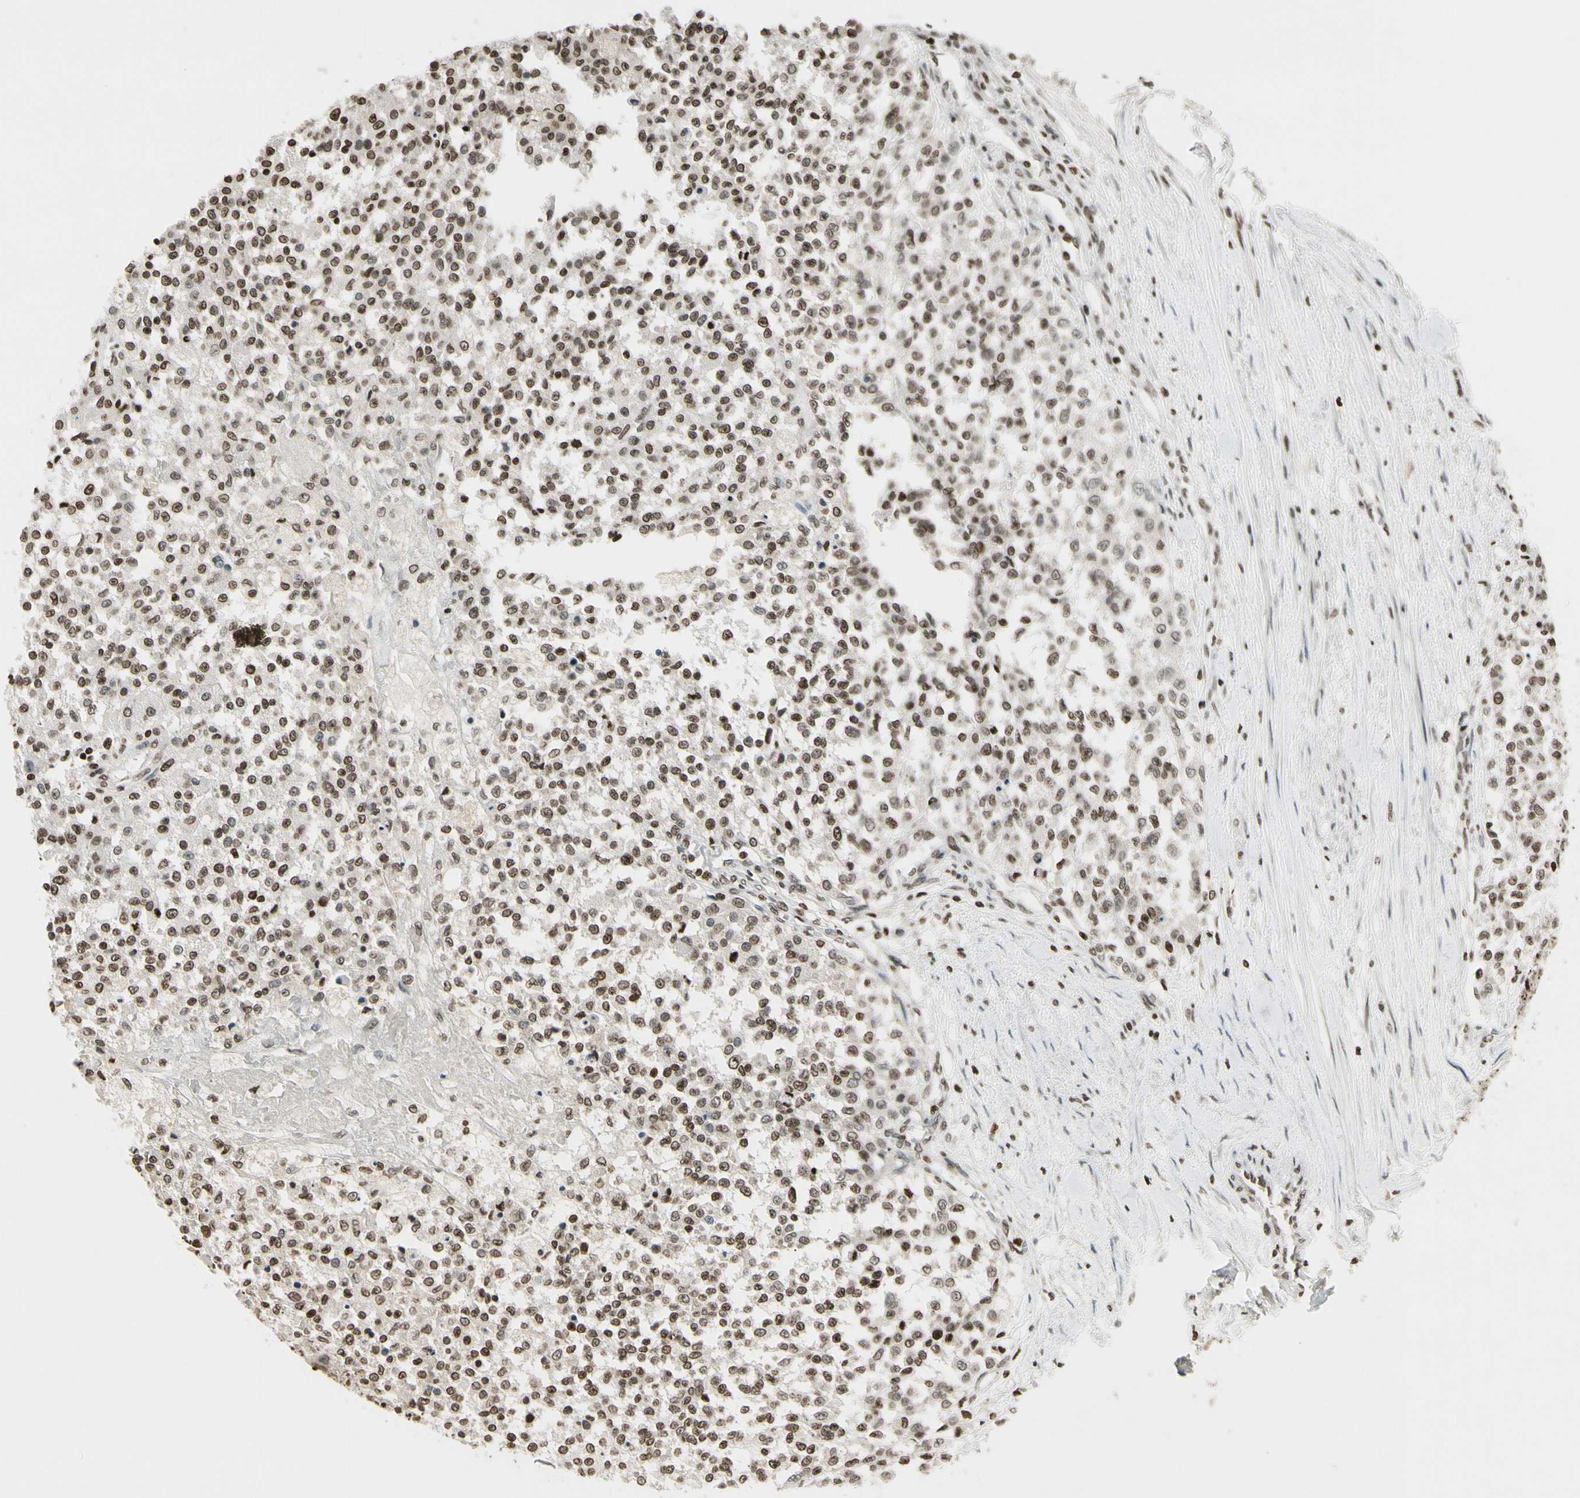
{"staining": {"intensity": "moderate", "quantity": ">75%", "location": "nuclear"}, "tissue": "testis cancer", "cell_type": "Tumor cells", "image_type": "cancer", "snomed": [{"axis": "morphology", "description": "Seminoma, NOS"}, {"axis": "topography", "description": "Testis"}], "caption": "Immunohistochemistry (IHC) staining of seminoma (testis), which exhibits medium levels of moderate nuclear expression in about >75% of tumor cells indicating moderate nuclear protein staining. The staining was performed using DAB (3,3'-diaminobenzidine) (brown) for protein detection and nuclei were counterstained in hematoxylin (blue).", "gene": "RORA", "patient": {"sex": "male", "age": 59}}